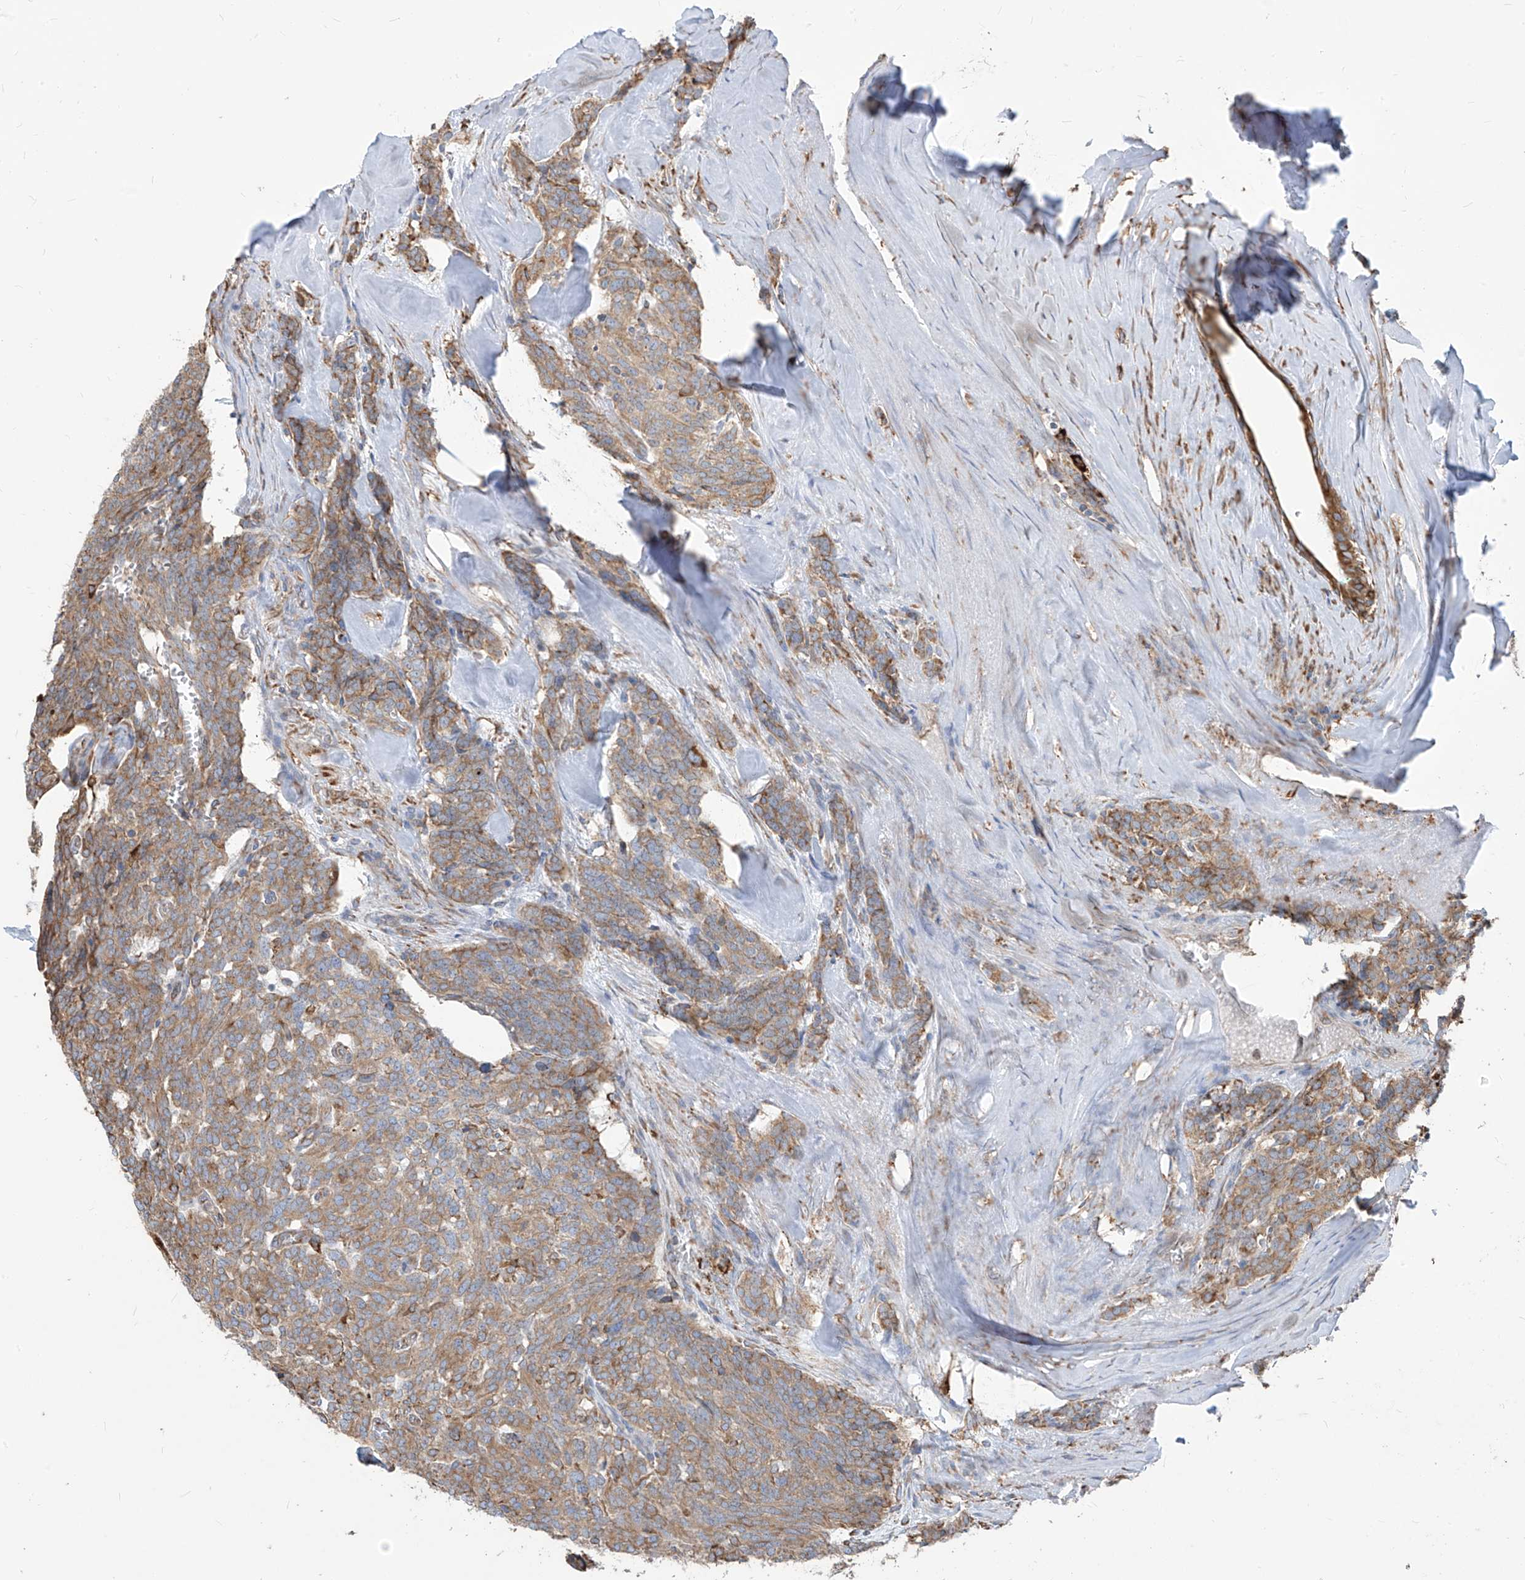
{"staining": {"intensity": "moderate", "quantity": "25%-75%", "location": "cytoplasmic/membranous"}, "tissue": "carcinoid", "cell_type": "Tumor cells", "image_type": "cancer", "snomed": [{"axis": "morphology", "description": "Carcinoid, malignant, NOS"}, {"axis": "topography", "description": "Lung"}], "caption": "Carcinoid was stained to show a protein in brown. There is medium levels of moderate cytoplasmic/membranous staining in approximately 25%-75% of tumor cells.", "gene": "PDIA6", "patient": {"sex": "female", "age": 46}}